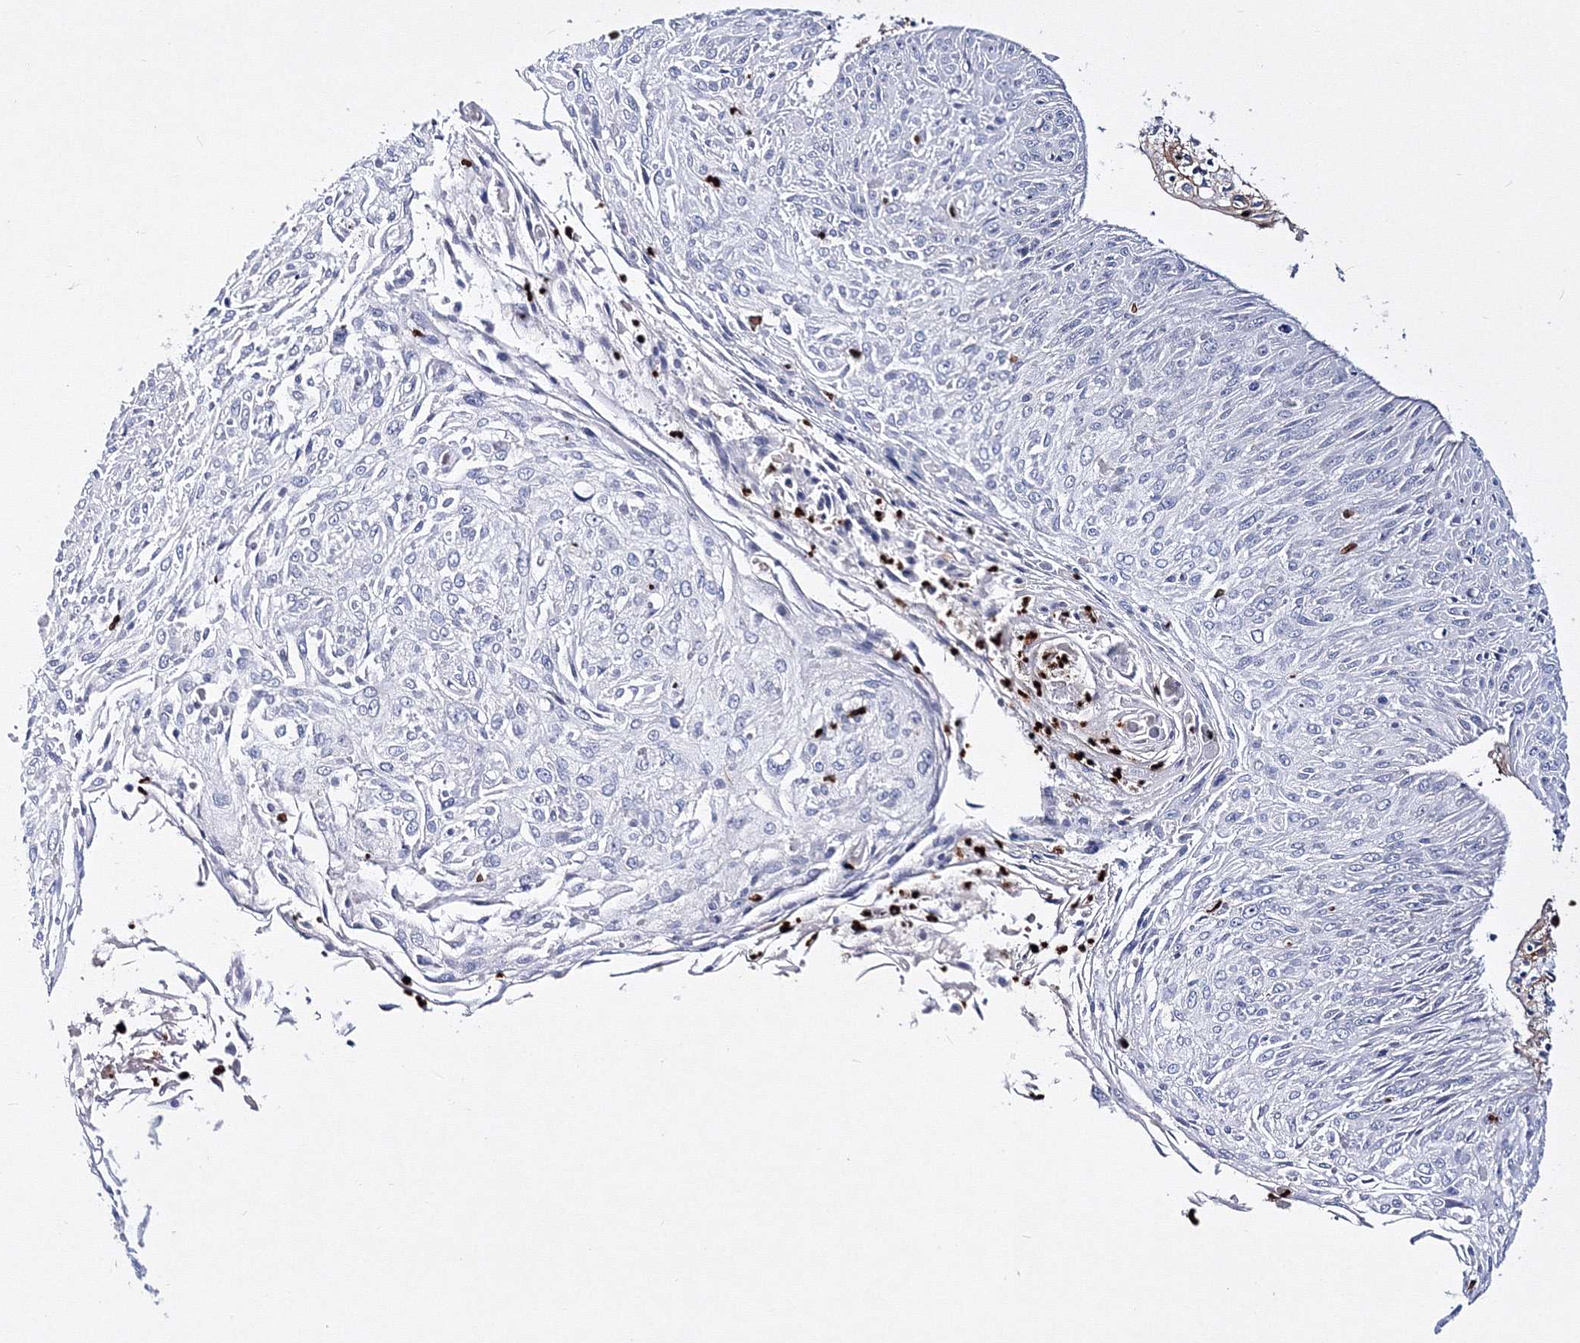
{"staining": {"intensity": "negative", "quantity": "none", "location": "none"}, "tissue": "cervical cancer", "cell_type": "Tumor cells", "image_type": "cancer", "snomed": [{"axis": "morphology", "description": "Squamous cell carcinoma, NOS"}, {"axis": "topography", "description": "Cervix"}], "caption": "IHC histopathology image of human squamous cell carcinoma (cervical) stained for a protein (brown), which displays no expression in tumor cells.", "gene": "C11orf52", "patient": {"sex": "female", "age": 51}}